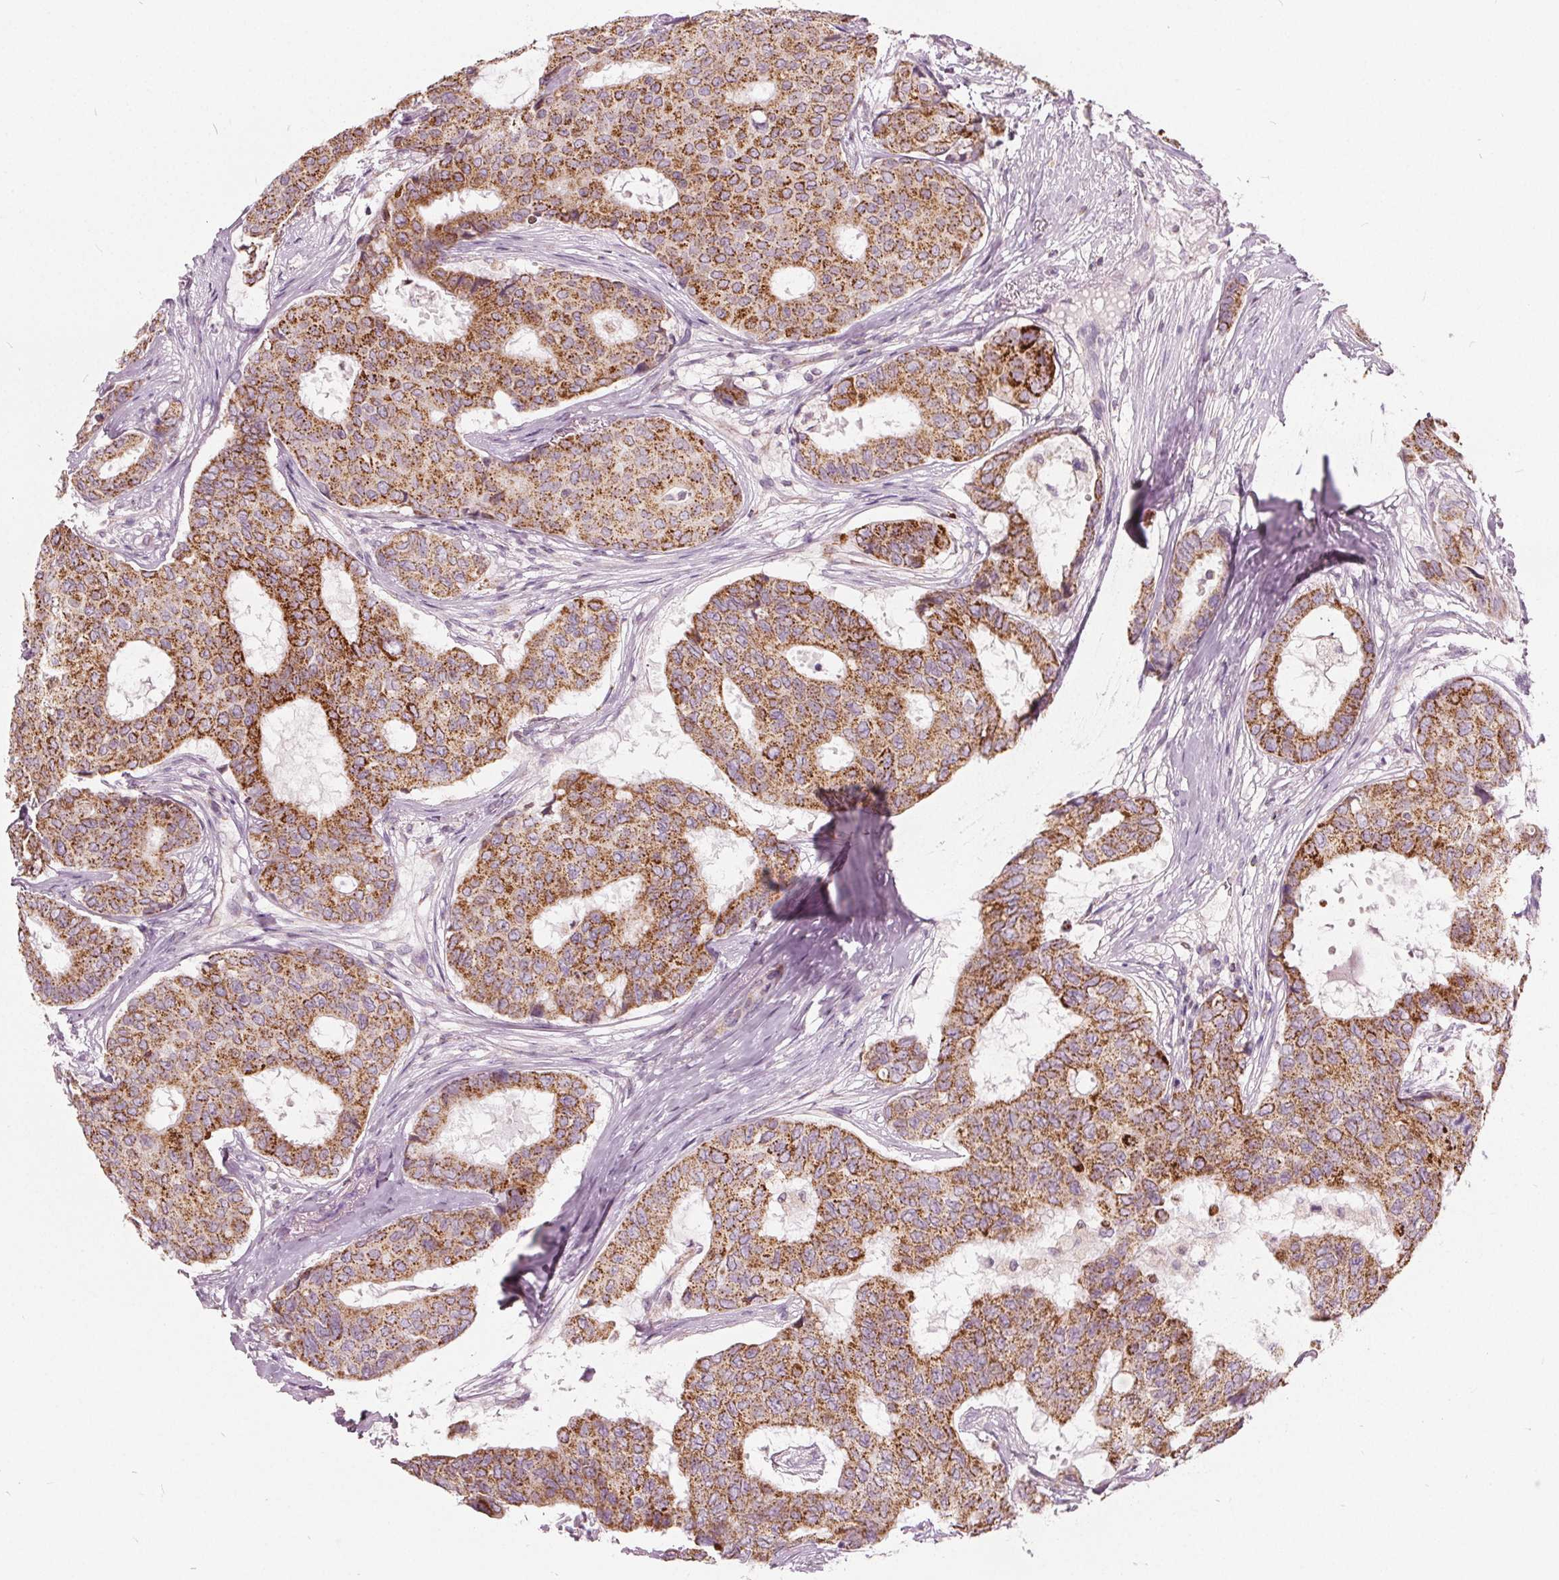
{"staining": {"intensity": "strong", "quantity": ">75%", "location": "cytoplasmic/membranous"}, "tissue": "breast cancer", "cell_type": "Tumor cells", "image_type": "cancer", "snomed": [{"axis": "morphology", "description": "Duct carcinoma"}, {"axis": "topography", "description": "Breast"}], "caption": "This image displays IHC staining of human breast cancer (invasive ductal carcinoma), with high strong cytoplasmic/membranous staining in about >75% of tumor cells.", "gene": "ECI2", "patient": {"sex": "female", "age": 75}}